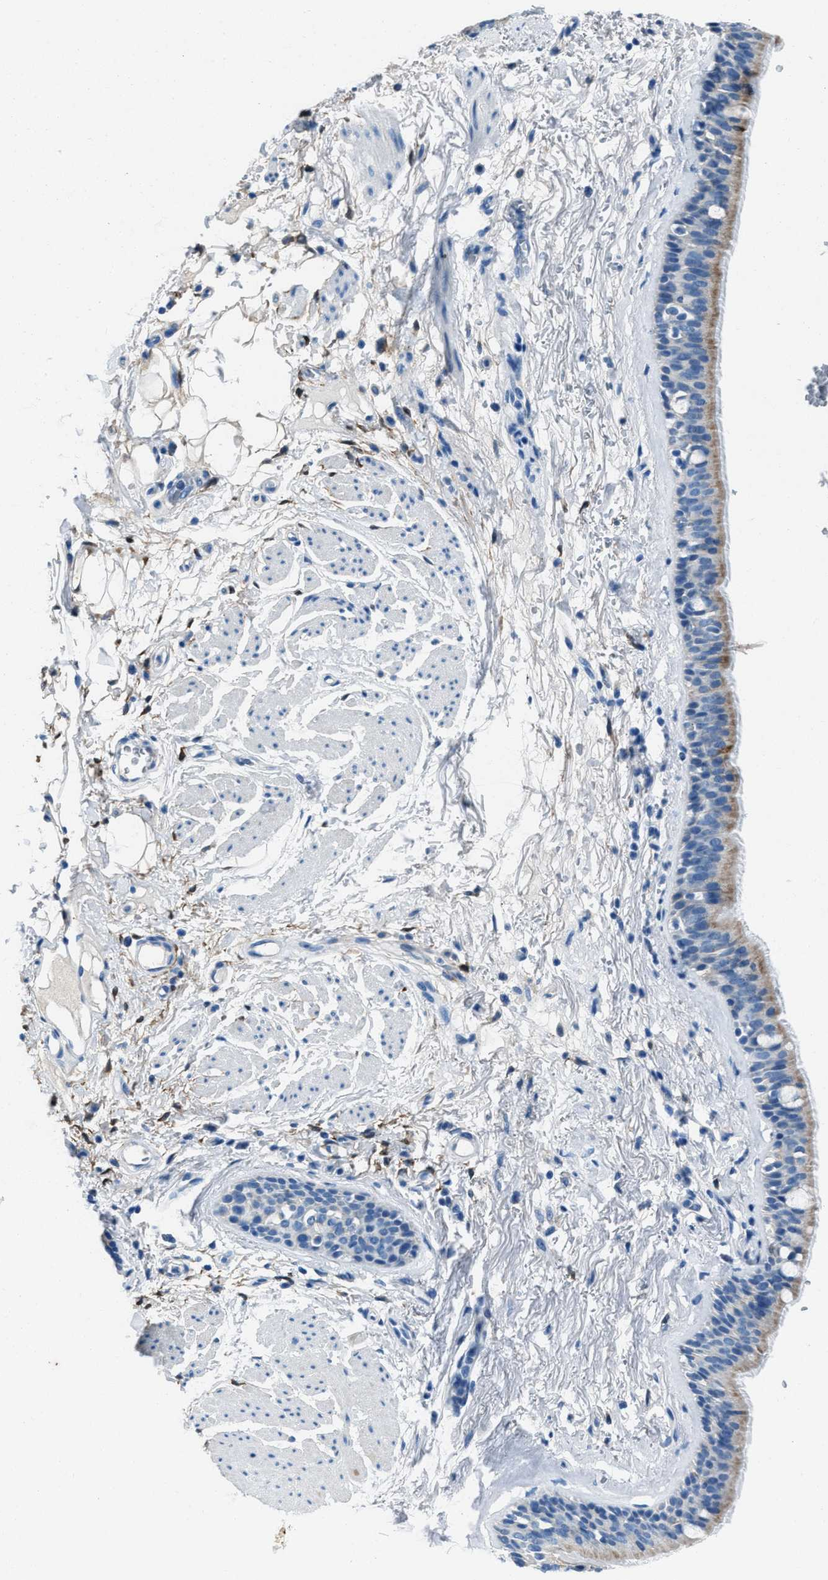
{"staining": {"intensity": "weak", "quantity": "25%-75%", "location": "cytoplasmic/membranous"}, "tissue": "bronchus", "cell_type": "Respiratory epithelial cells", "image_type": "normal", "snomed": [{"axis": "morphology", "description": "Normal tissue, NOS"}, {"axis": "topography", "description": "Cartilage tissue"}], "caption": "Unremarkable bronchus shows weak cytoplasmic/membranous staining in approximately 25%-75% of respiratory epithelial cells, visualized by immunohistochemistry. (DAB IHC with brightfield microscopy, high magnification).", "gene": "AMACR", "patient": {"sex": "female", "age": 63}}